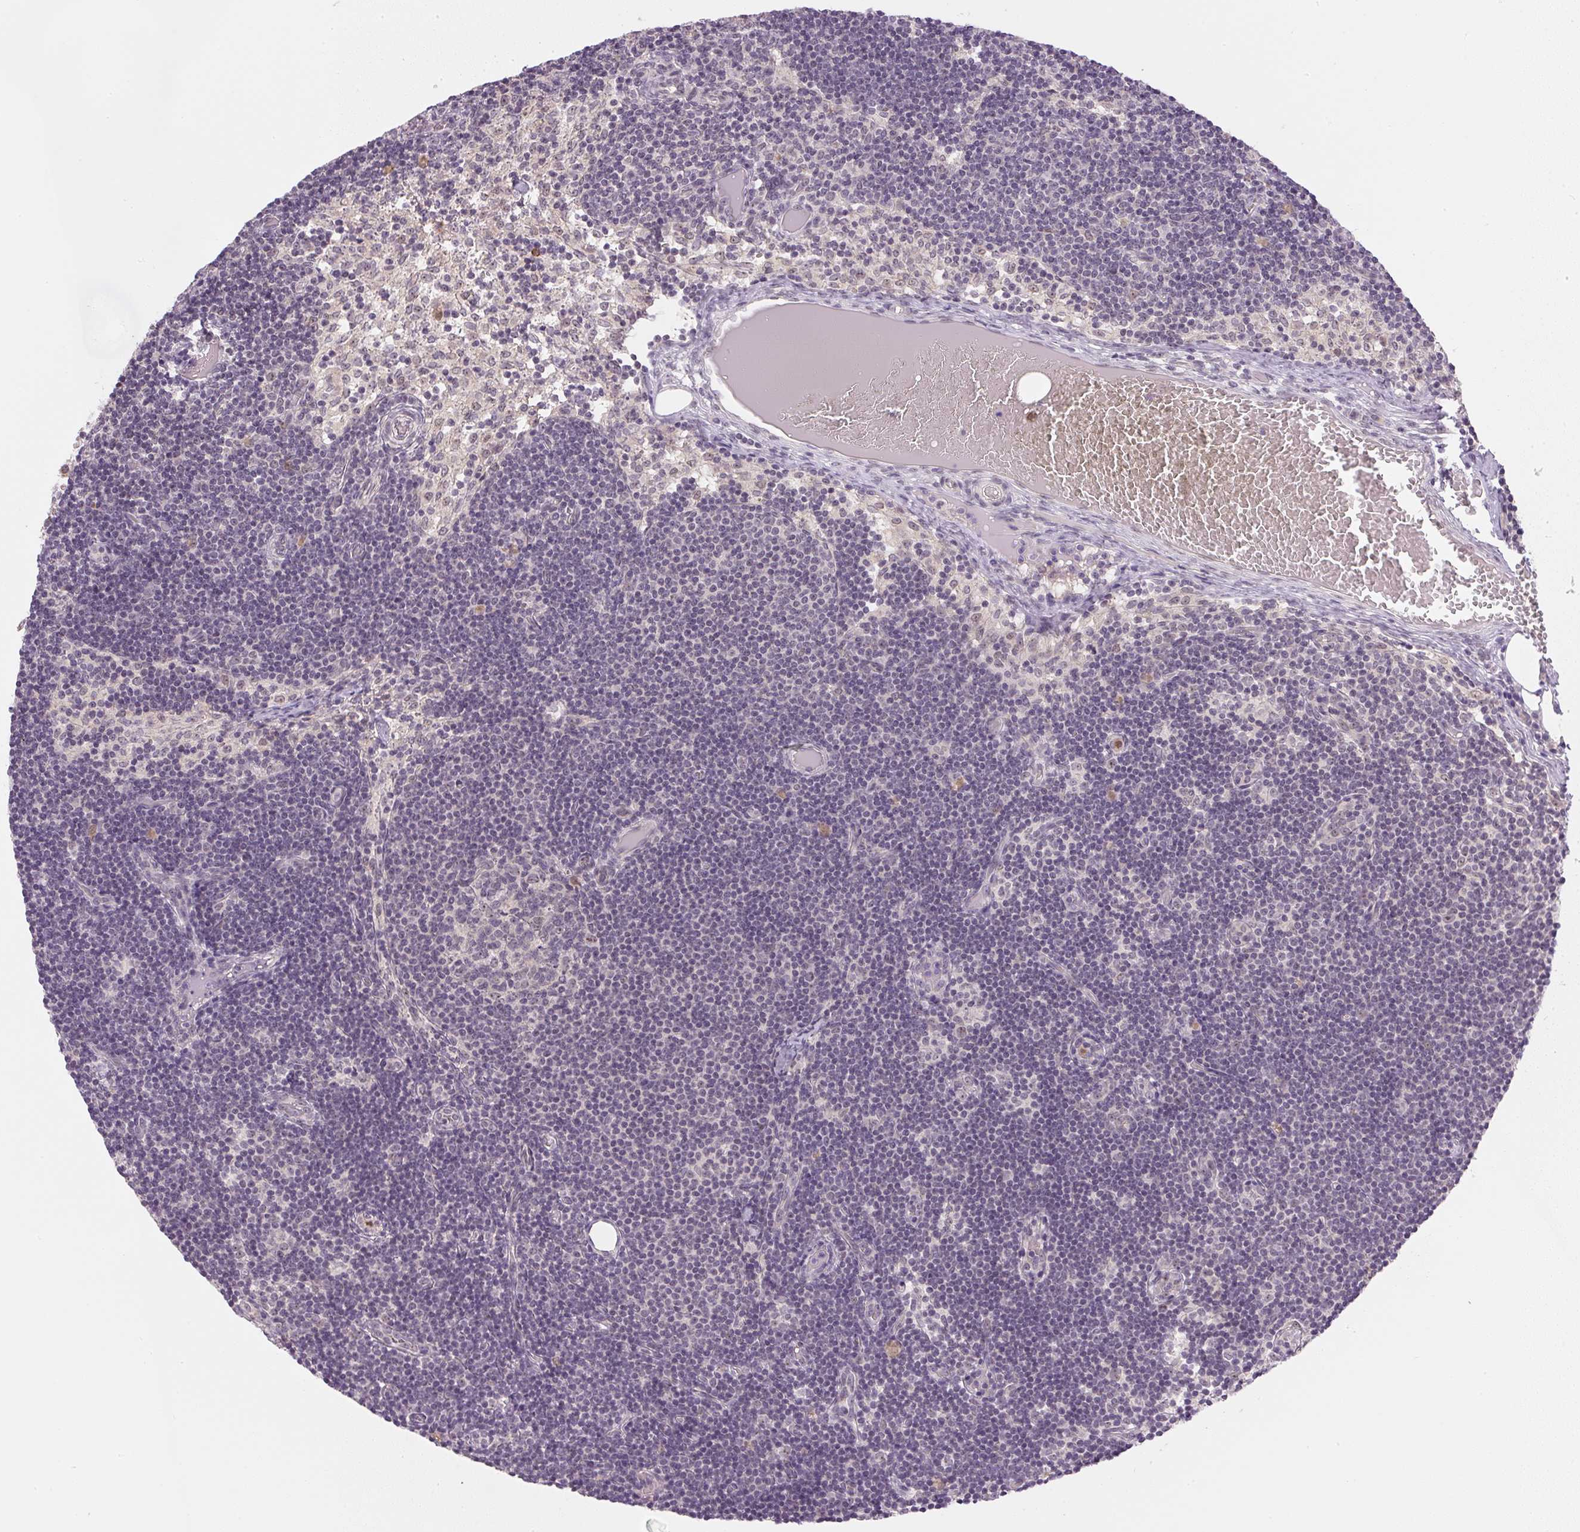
{"staining": {"intensity": "negative", "quantity": "none", "location": "none"}, "tissue": "lymph node", "cell_type": "Germinal center cells", "image_type": "normal", "snomed": [{"axis": "morphology", "description": "Normal tissue, NOS"}, {"axis": "topography", "description": "Lymph node"}], "caption": "Immunohistochemical staining of unremarkable lymph node demonstrates no significant expression in germinal center cells. (Stains: DAB (3,3'-diaminobenzidine) IHC with hematoxylin counter stain, Microscopy: brightfield microscopy at high magnification).", "gene": "SGF29", "patient": {"sex": "female", "age": 31}}